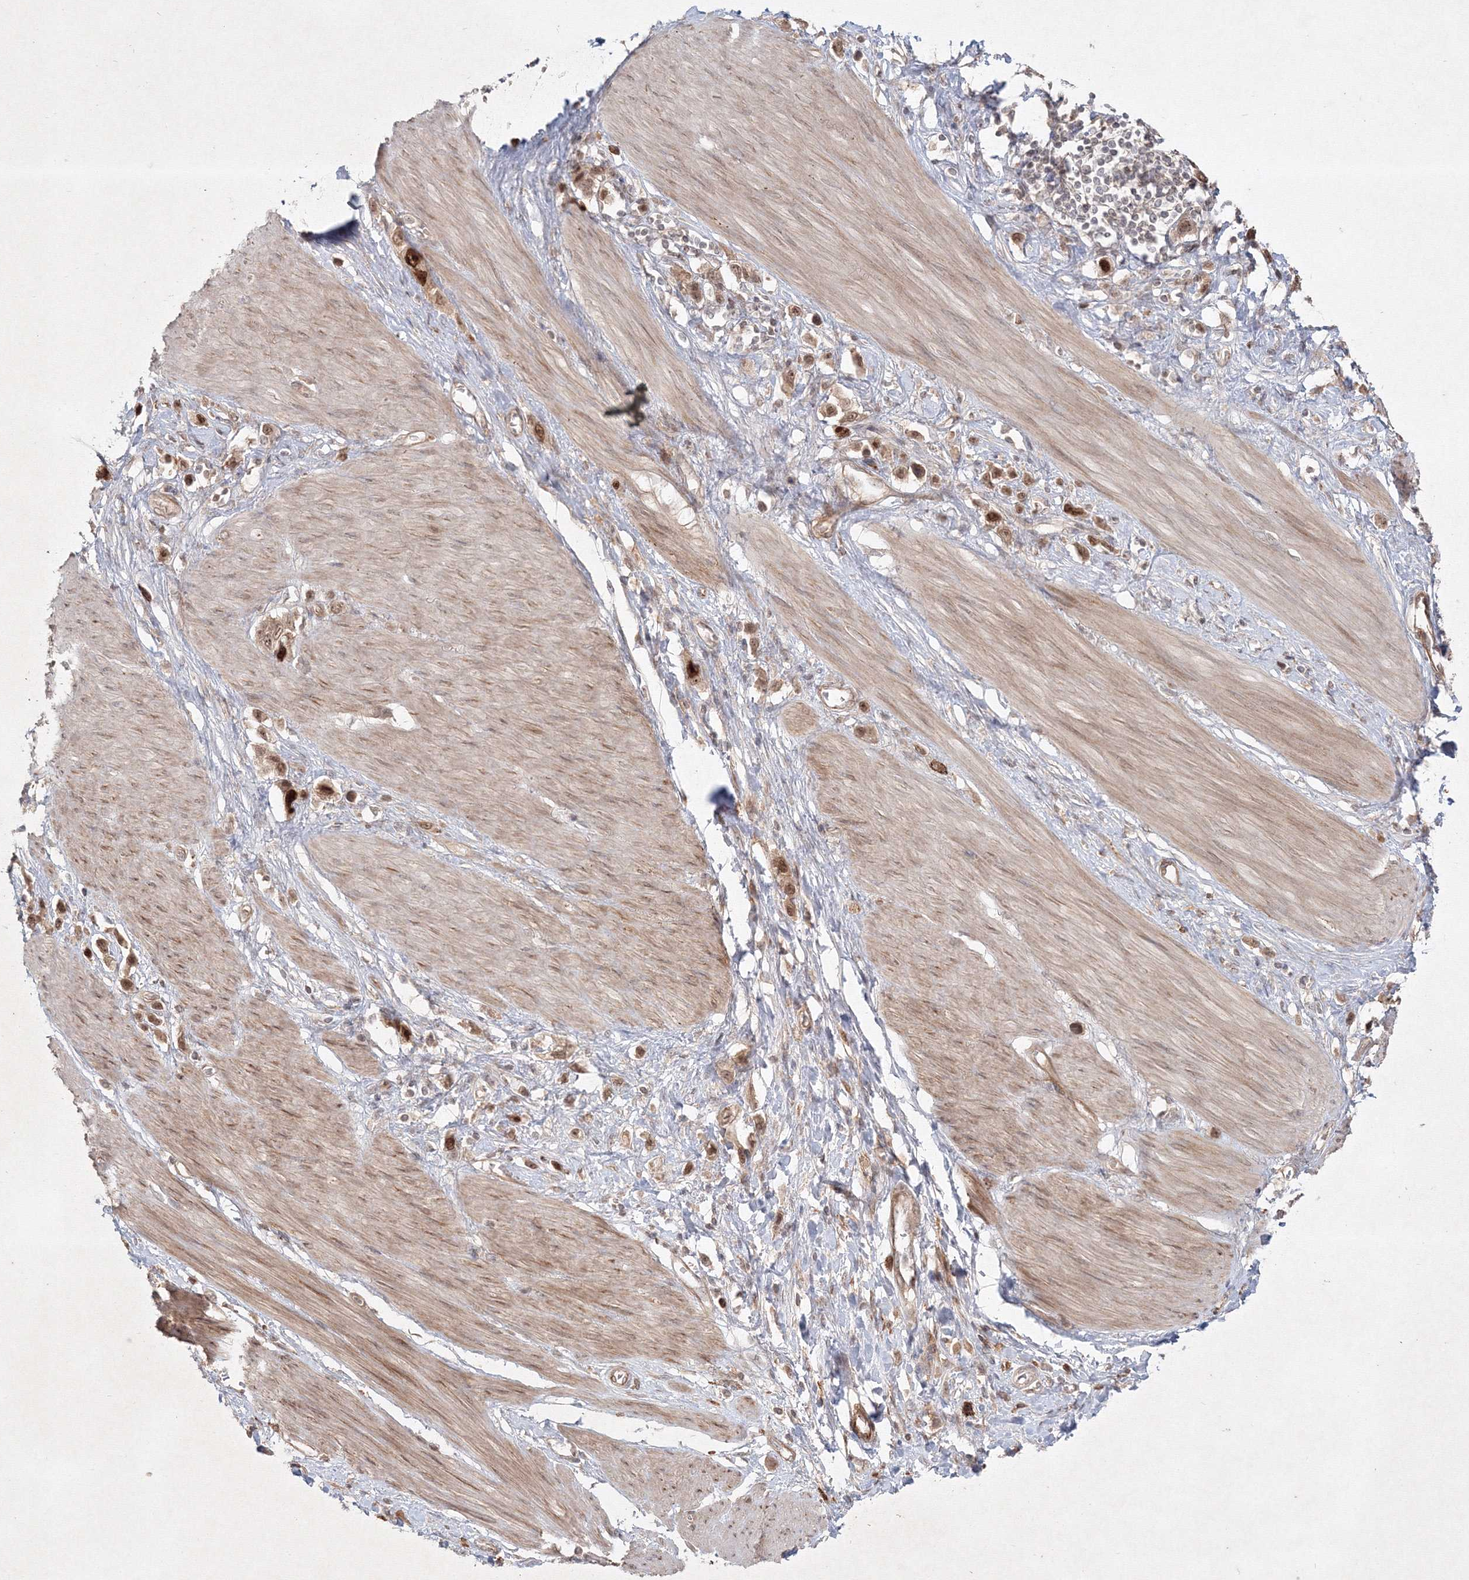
{"staining": {"intensity": "moderate", "quantity": ">75%", "location": "nuclear"}, "tissue": "stomach cancer", "cell_type": "Tumor cells", "image_type": "cancer", "snomed": [{"axis": "morphology", "description": "Adenocarcinoma, NOS"}, {"axis": "topography", "description": "Stomach"}], "caption": "The photomicrograph displays staining of adenocarcinoma (stomach), revealing moderate nuclear protein positivity (brown color) within tumor cells.", "gene": "KIF20A", "patient": {"sex": "female", "age": 65}}